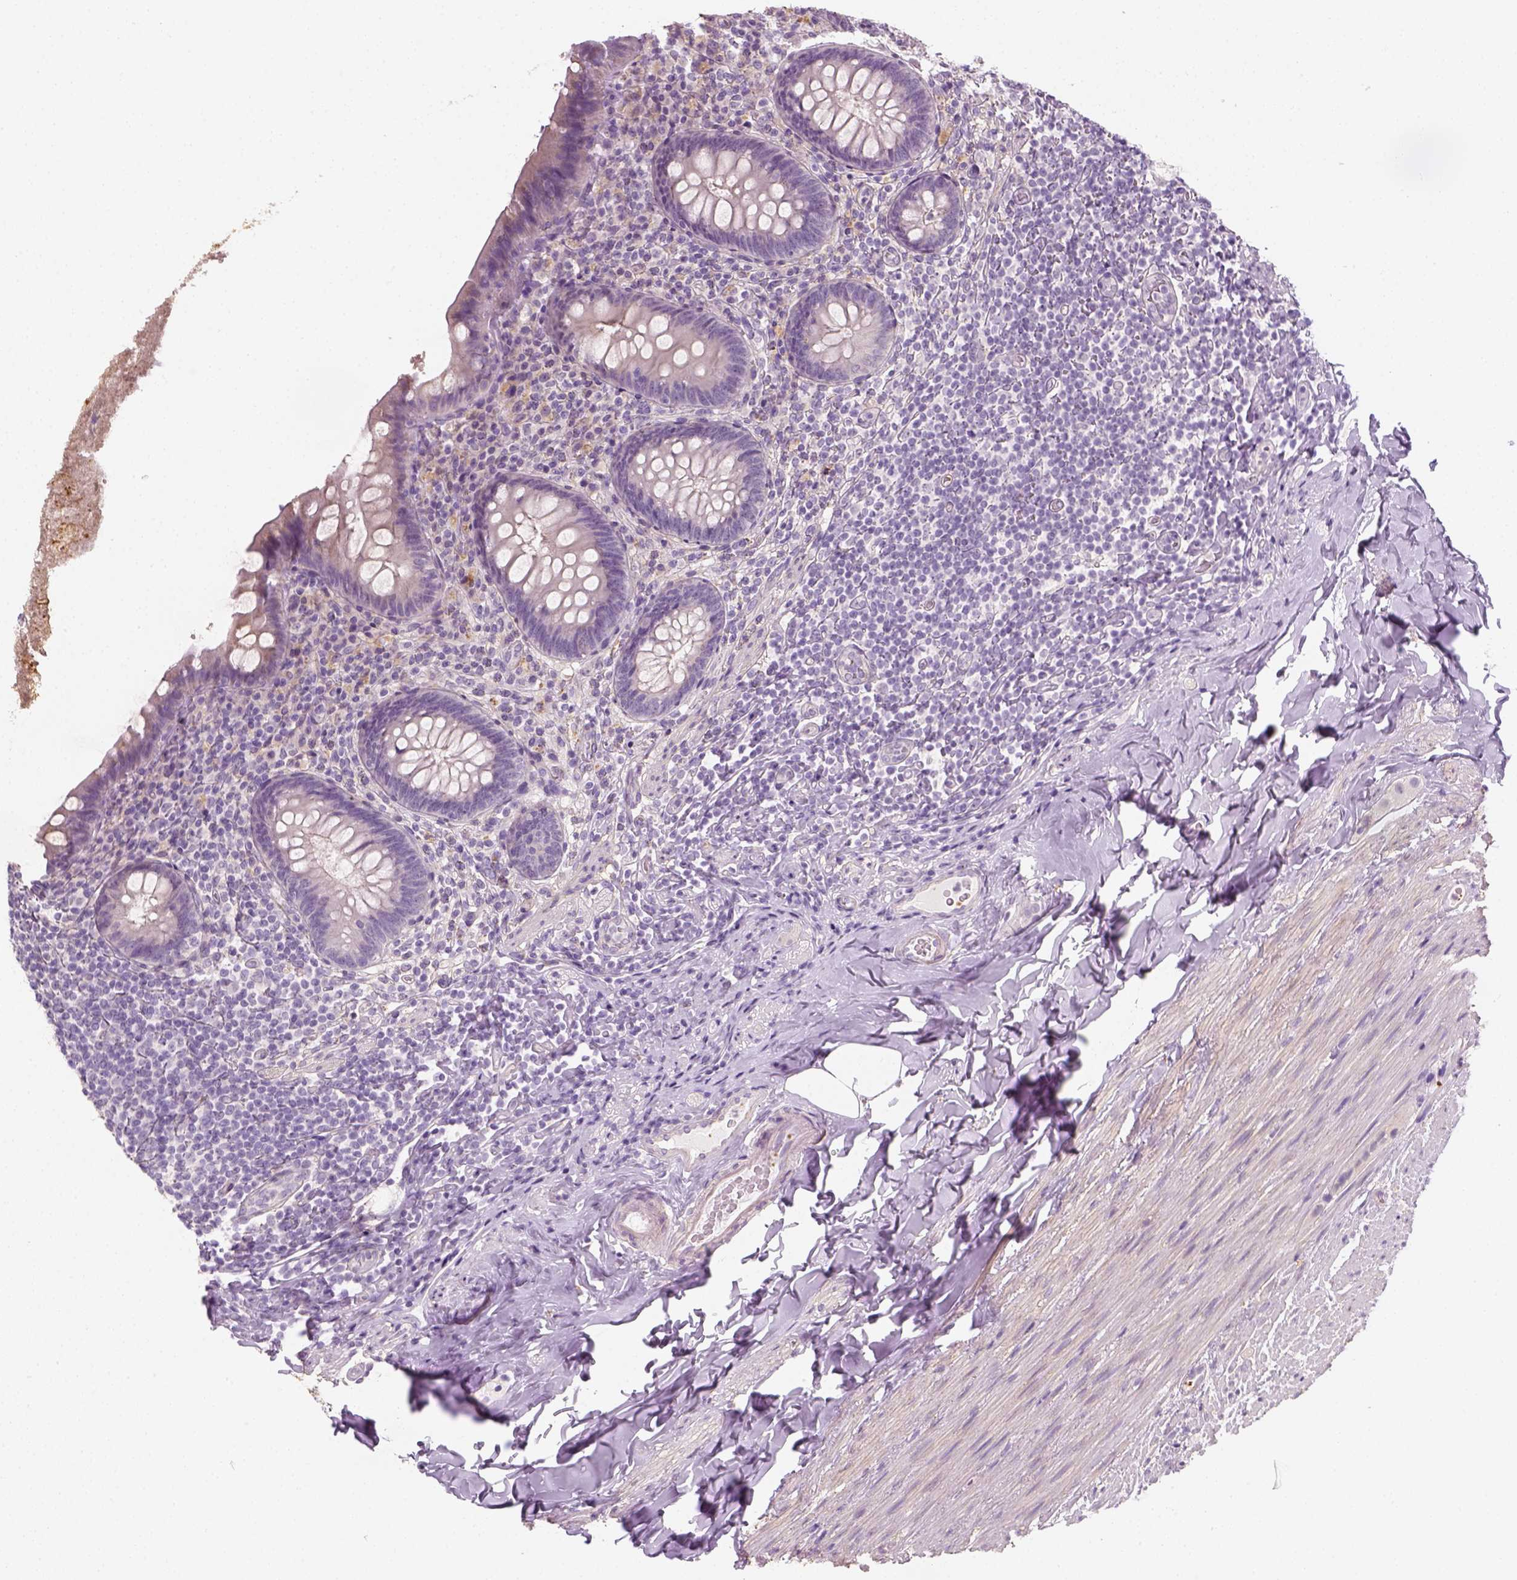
{"staining": {"intensity": "negative", "quantity": "none", "location": "none"}, "tissue": "appendix", "cell_type": "Glandular cells", "image_type": "normal", "snomed": [{"axis": "morphology", "description": "Normal tissue, NOS"}, {"axis": "topography", "description": "Appendix"}], "caption": "Glandular cells show no significant staining in normal appendix. The staining was performed using DAB to visualize the protein expression in brown, while the nuclei were stained in blue with hematoxylin (Magnification: 20x).", "gene": "FAM163B", "patient": {"sex": "male", "age": 47}}